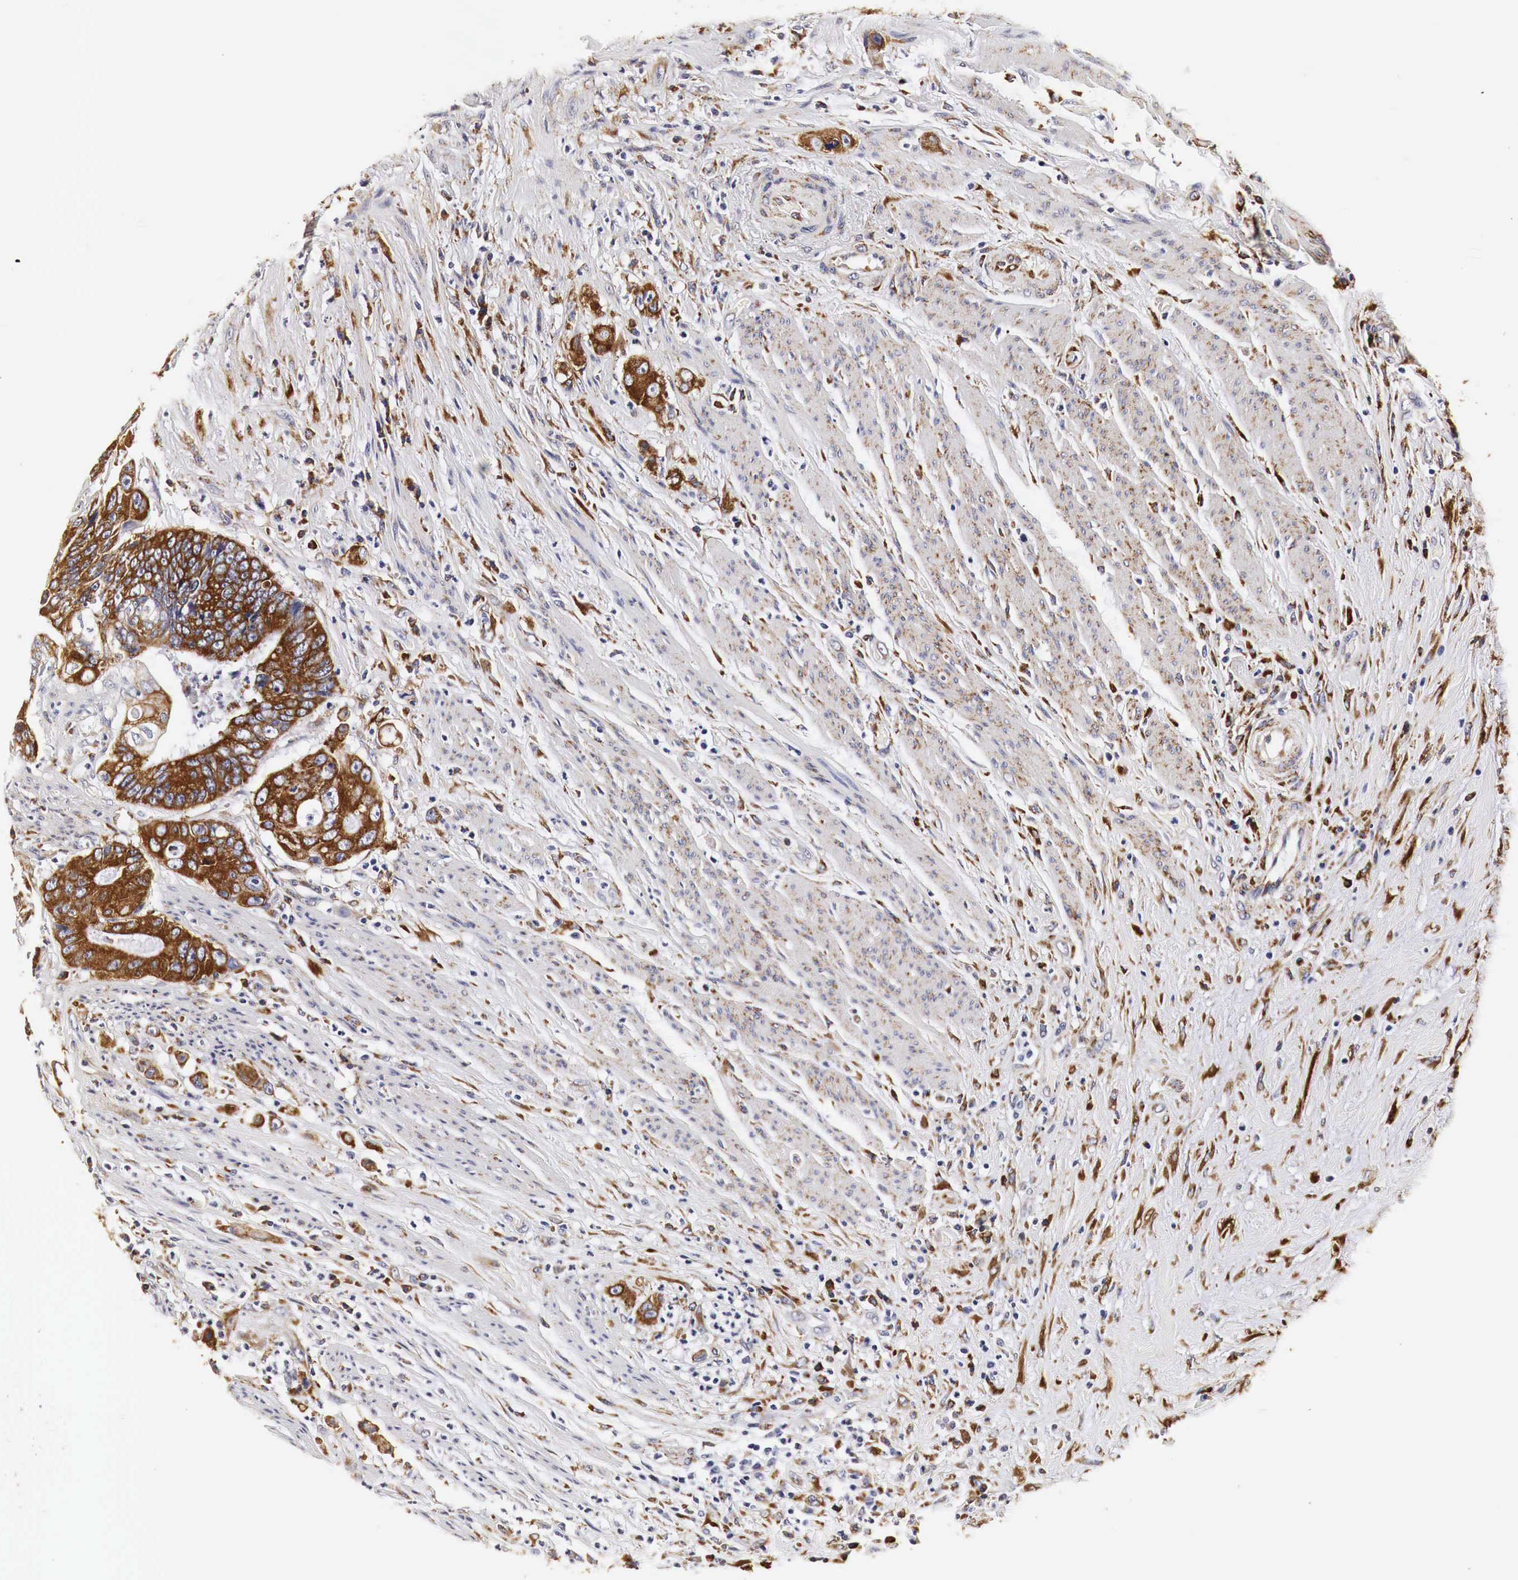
{"staining": {"intensity": "strong", "quantity": ">75%", "location": "cytoplasmic/membranous"}, "tissue": "colorectal cancer", "cell_type": "Tumor cells", "image_type": "cancer", "snomed": [{"axis": "morphology", "description": "Adenocarcinoma, NOS"}, {"axis": "topography", "description": "Rectum"}], "caption": "Immunohistochemistry image of adenocarcinoma (colorectal) stained for a protein (brown), which displays high levels of strong cytoplasmic/membranous positivity in about >75% of tumor cells.", "gene": "CKAP4", "patient": {"sex": "female", "age": 65}}